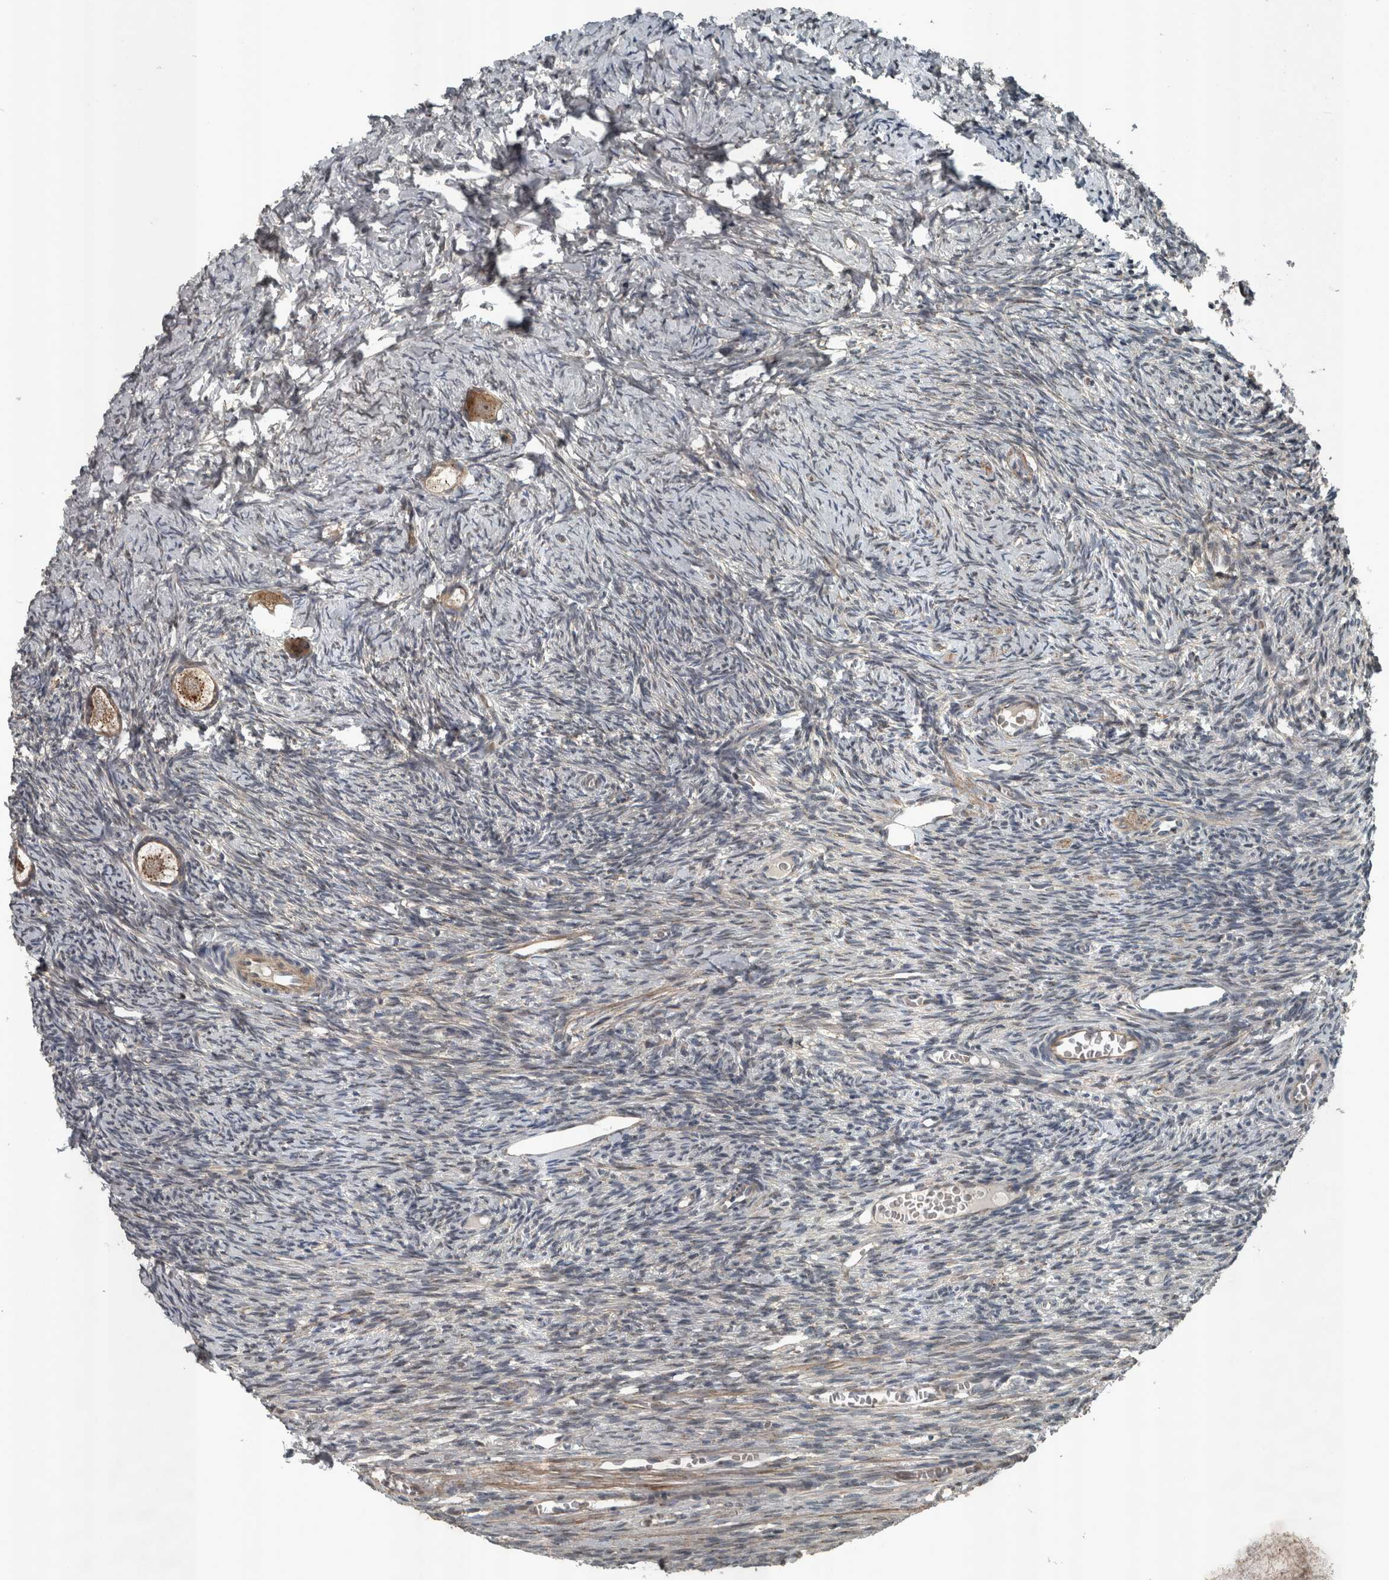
{"staining": {"intensity": "moderate", "quantity": ">75%", "location": "cytoplasmic/membranous"}, "tissue": "ovary", "cell_type": "Follicle cells", "image_type": "normal", "snomed": [{"axis": "morphology", "description": "Normal tissue, NOS"}, {"axis": "topography", "description": "Ovary"}], "caption": "Approximately >75% of follicle cells in unremarkable ovary reveal moderate cytoplasmic/membranous protein staining as visualized by brown immunohistochemical staining.", "gene": "ZNF345", "patient": {"sex": "female", "age": 27}}